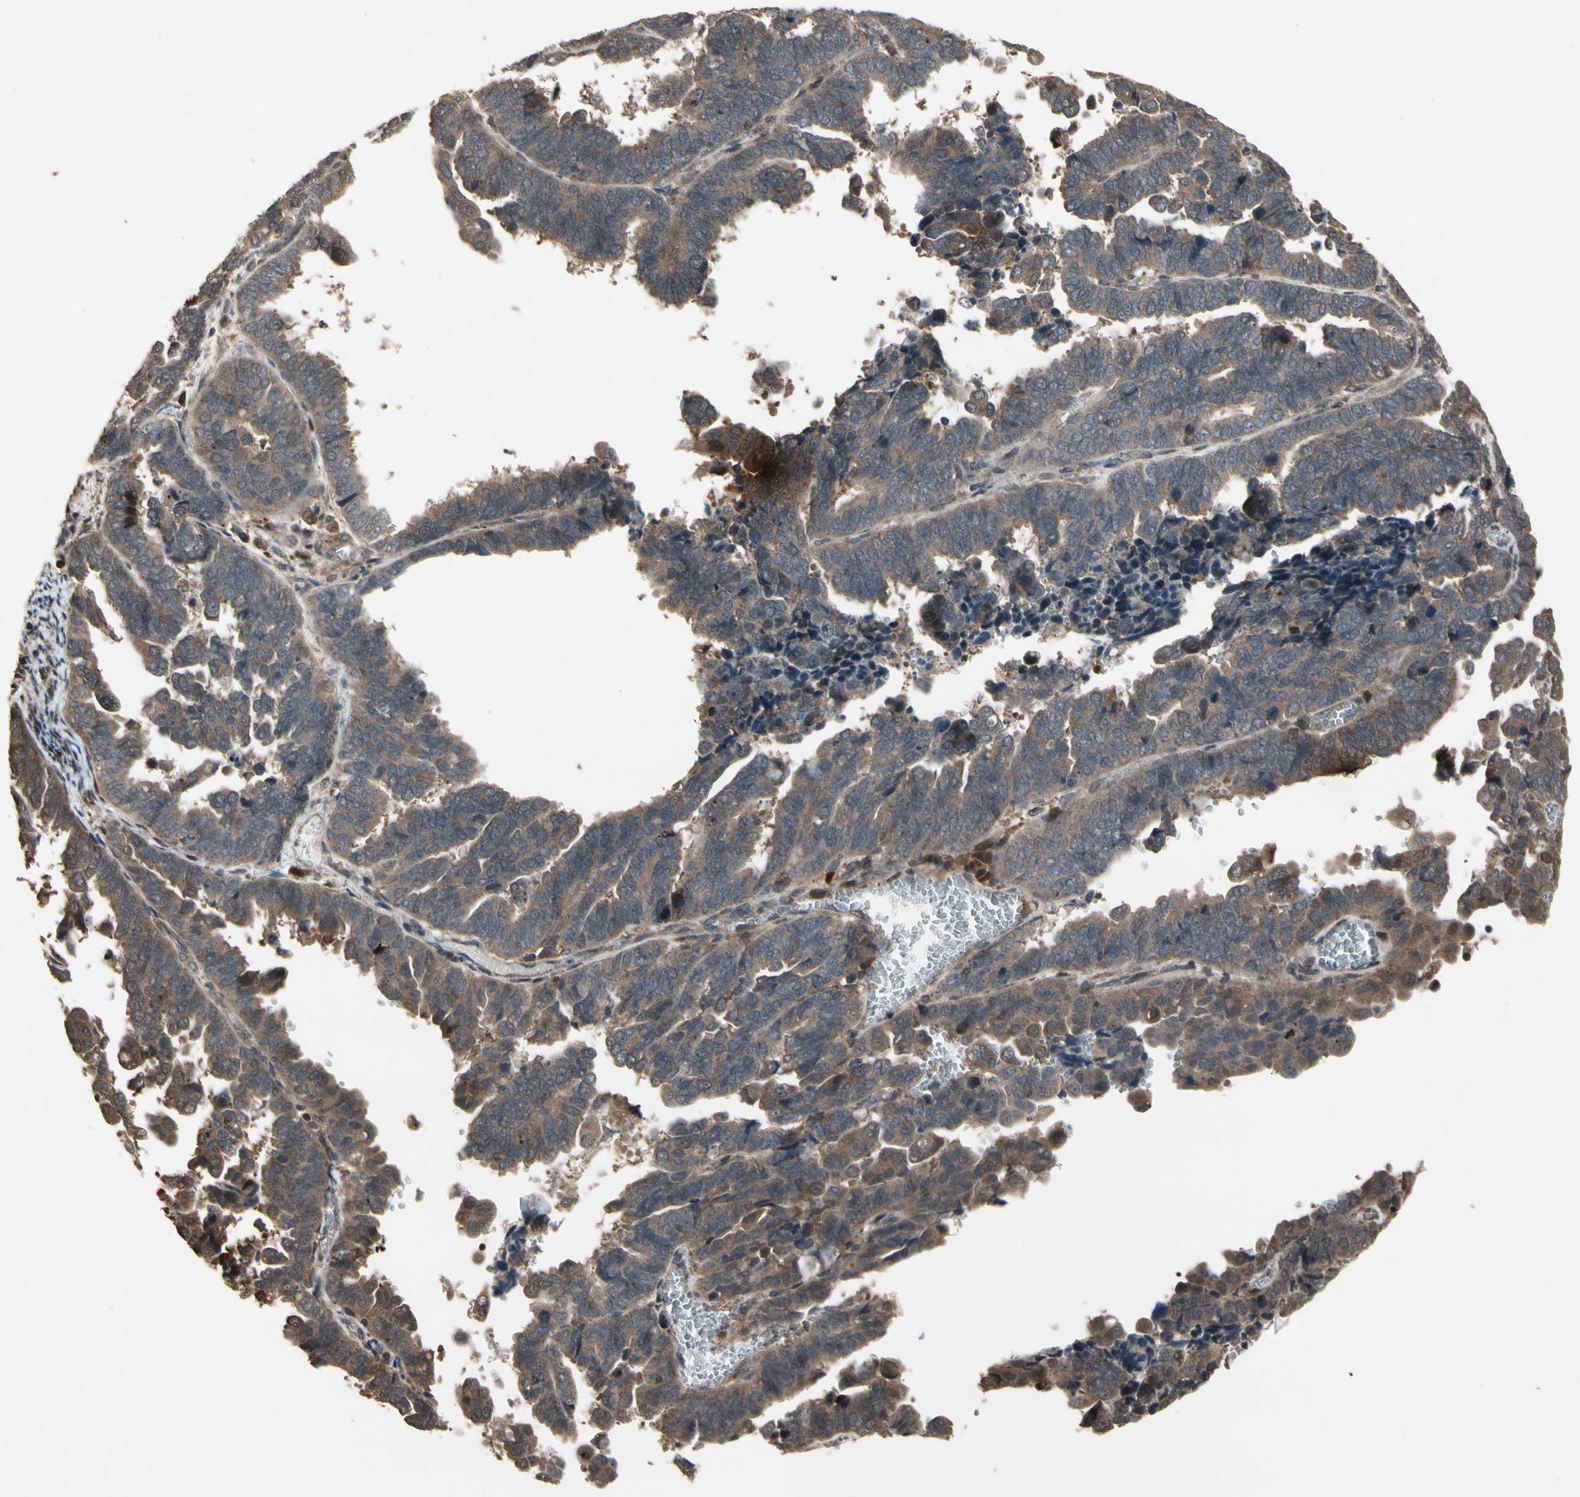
{"staining": {"intensity": "weak", "quantity": "25%-75%", "location": "cytoplasmic/membranous"}, "tissue": "endometrial cancer", "cell_type": "Tumor cells", "image_type": "cancer", "snomed": [{"axis": "morphology", "description": "Adenocarcinoma, NOS"}, {"axis": "topography", "description": "Endometrium"}], "caption": "A brown stain shows weak cytoplasmic/membranous staining of a protein in adenocarcinoma (endometrial) tumor cells.", "gene": "CSF1R", "patient": {"sex": "female", "age": 75}}